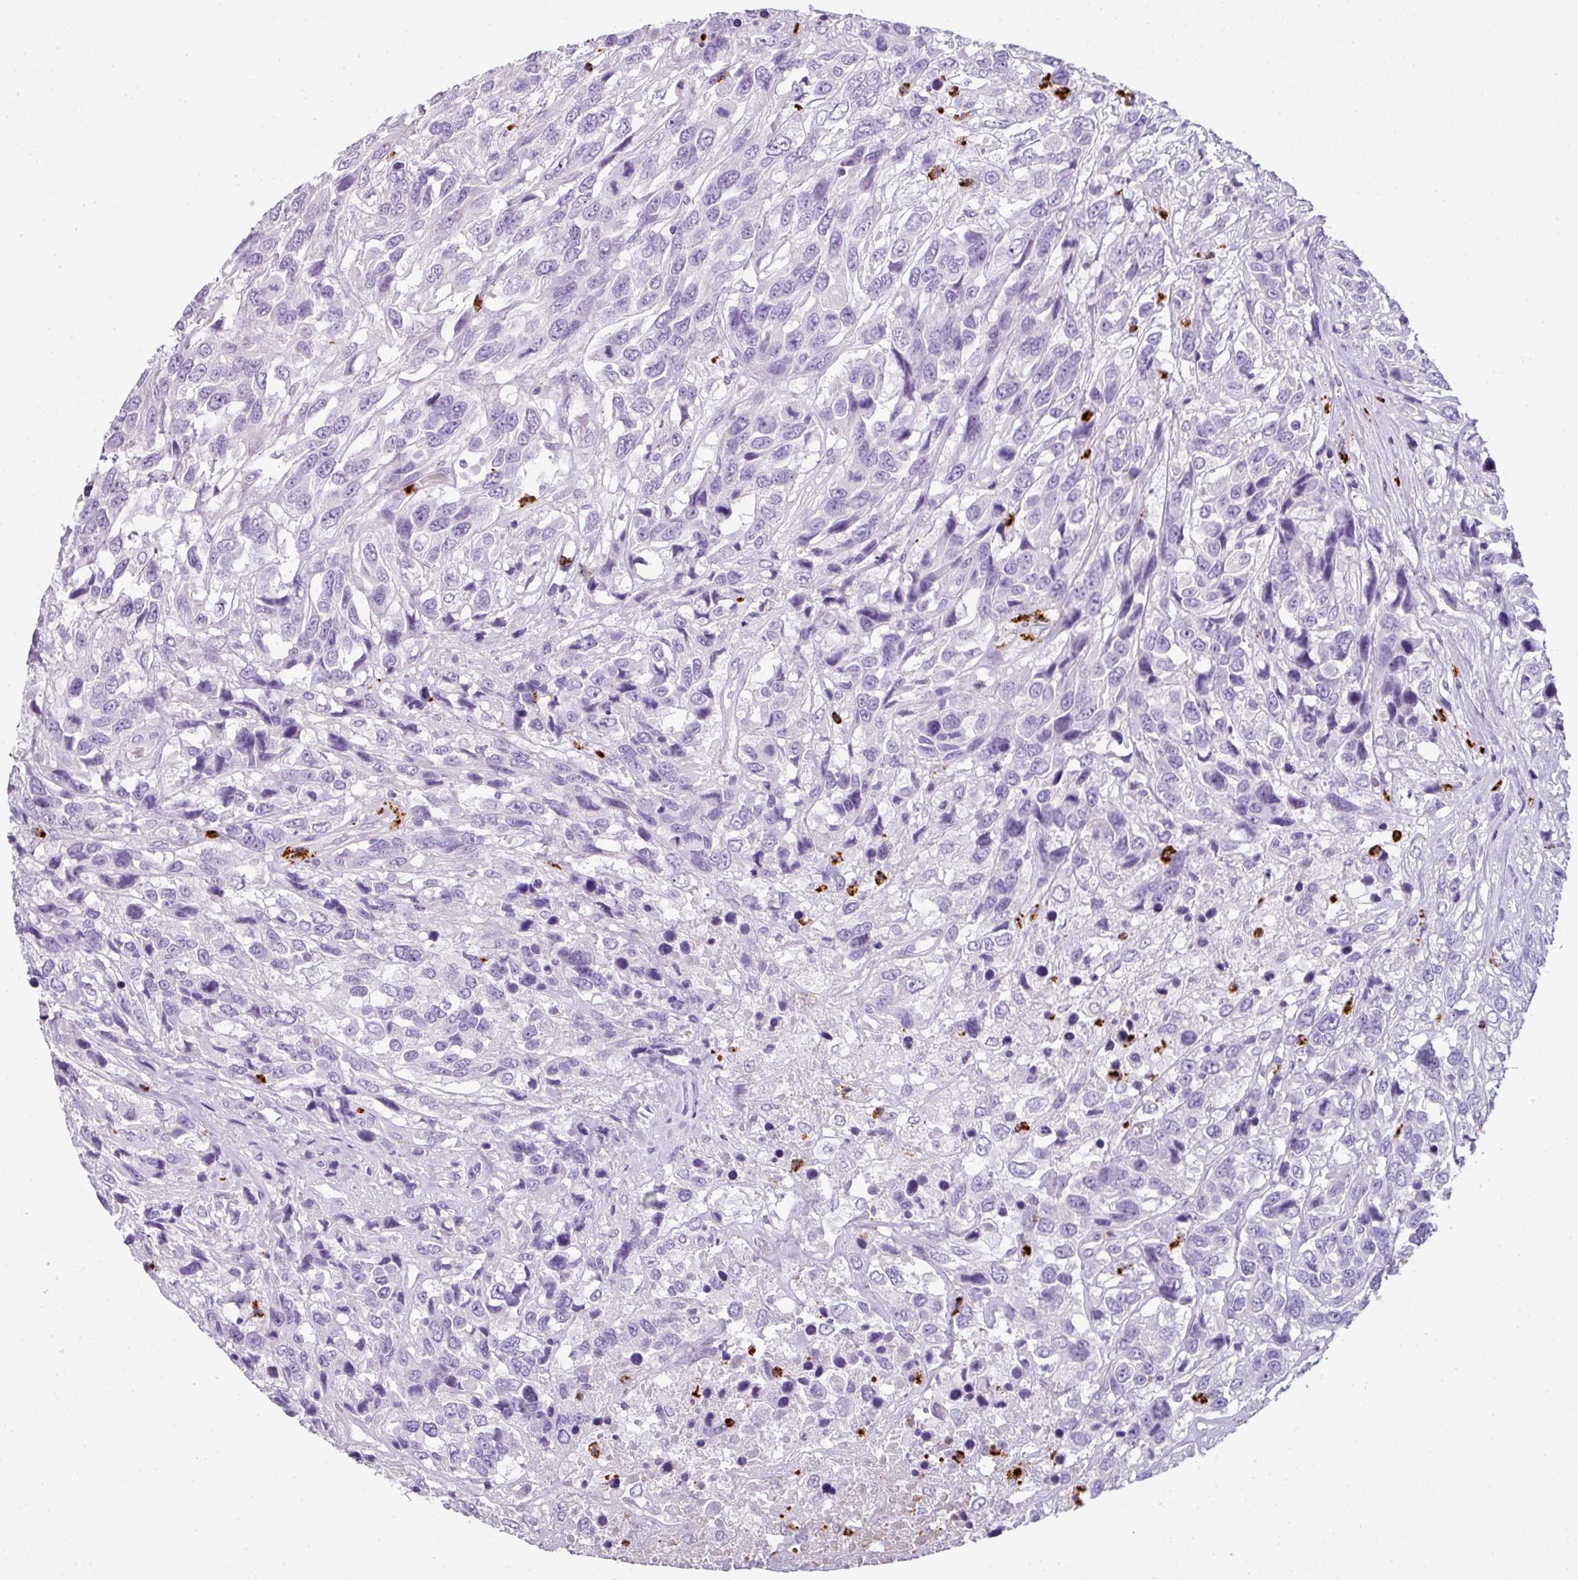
{"staining": {"intensity": "negative", "quantity": "none", "location": "none"}, "tissue": "urothelial cancer", "cell_type": "Tumor cells", "image_type": "cancer", "snomed": [{"axis": "morphology", "description": "Urothelial carcinoma, High grade"}, {"axis": "topography", "description": "Urinary bladder"}], "caption": "The image exhibits no staining of tumor cells in urothelial carcinoma (high-grade). (DAB immunohistochemistry visualized using brightfield microscopy, high magnification).", "gene": "CTSG", "patient": {"sex": "female", "age": 70}}